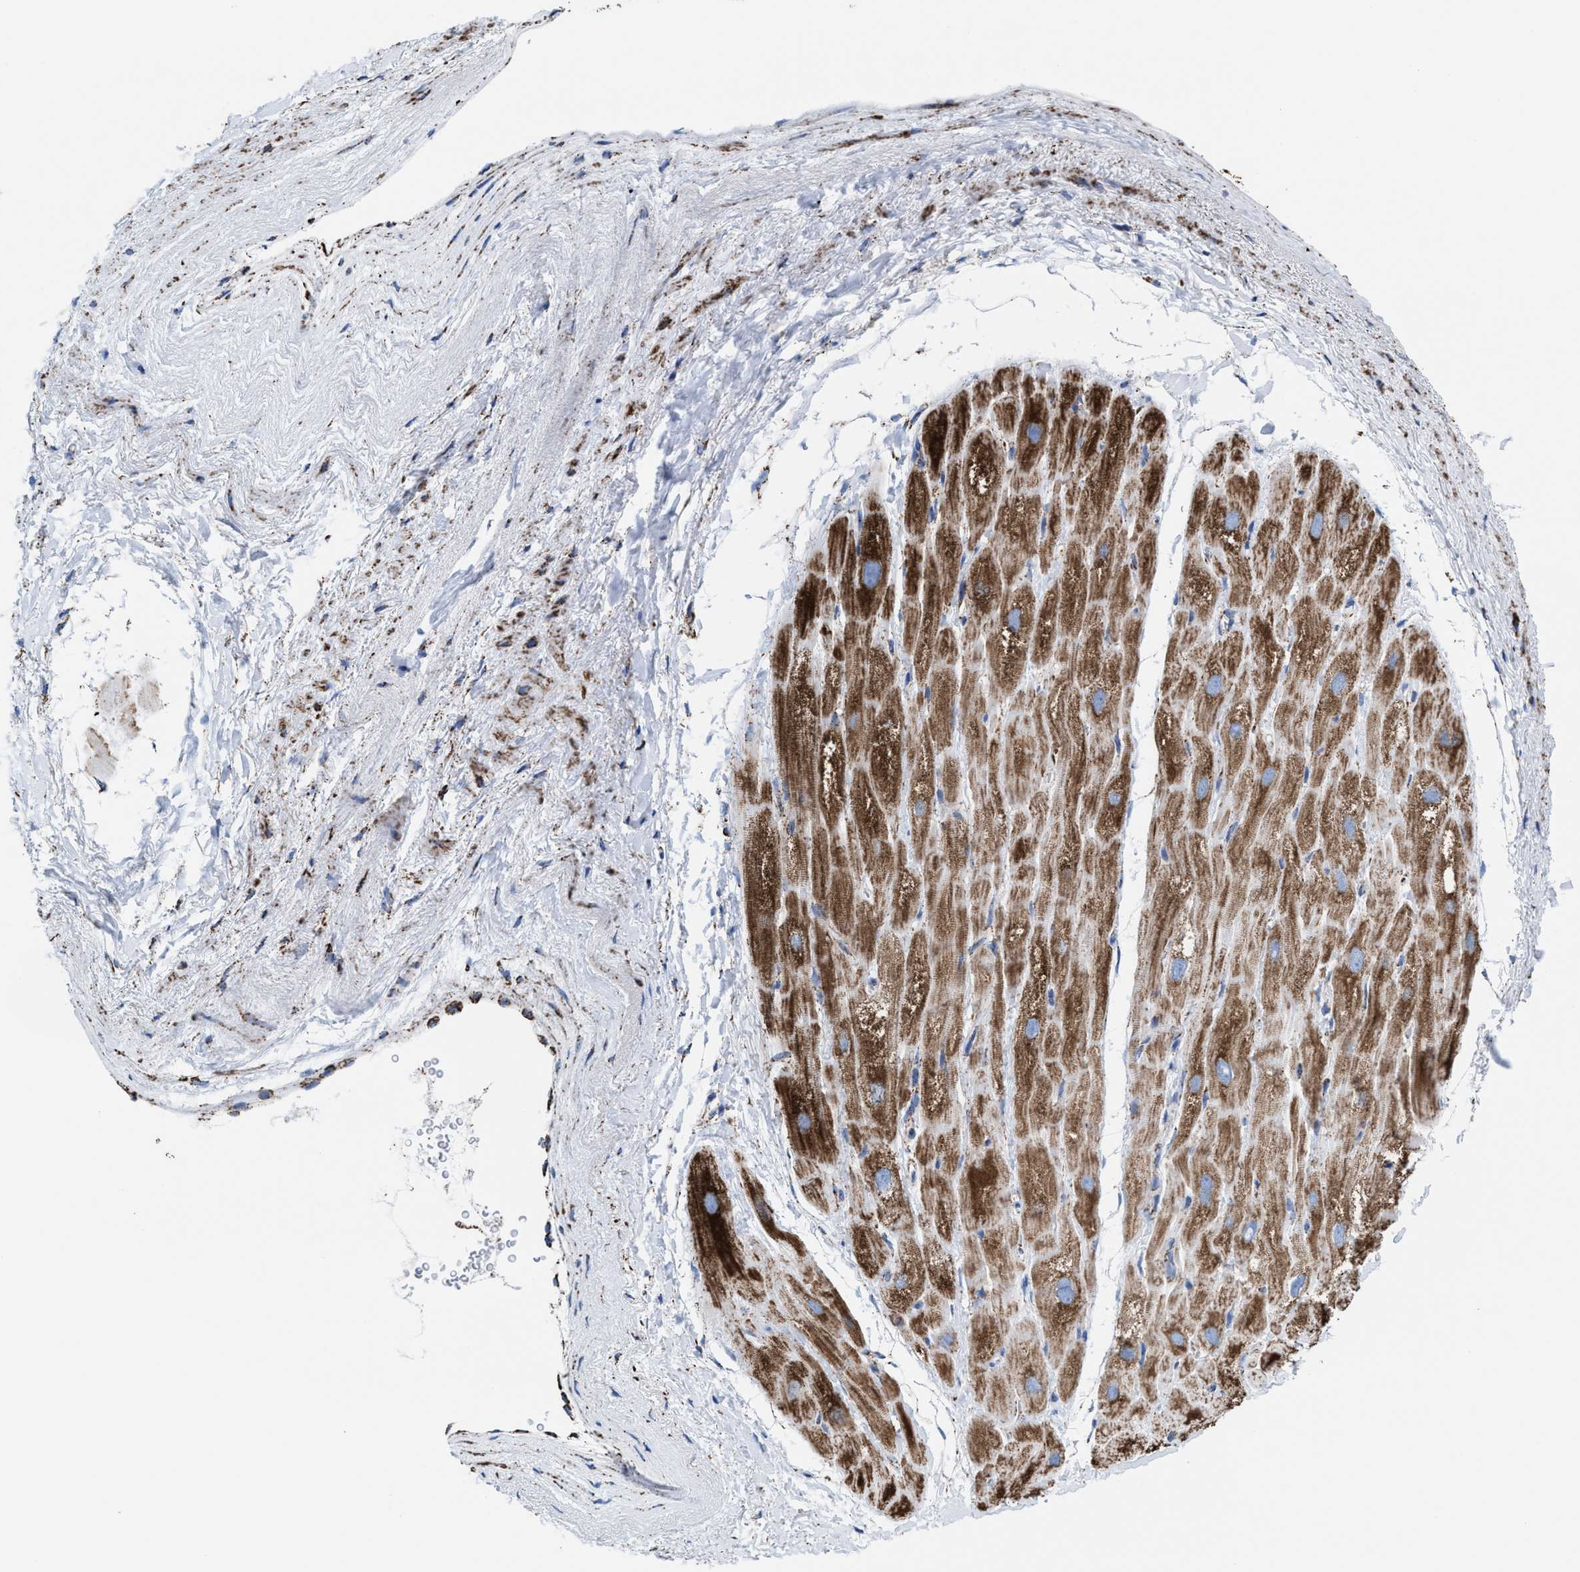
{"staining": {"intensity": "strong", "quantity": ">75%", "location": "cytoplasmic/membranous"}, "tissue": "heart muscle", "cell_type": "Cardiomyocytes", "image_type": "normal", "snomed": [{"axis": "morphology", "description": "Normal tissue, NOS"}, {"axis": "topography", "description": "Heart"}], "caption": "Cardiomyocytes exhibit strong cytoplasmic/membranous staining in approximately >75% of cells in benign heart muscle.", "gene": "ECHS1", "patient": {"sex": "male", "age": 49}}